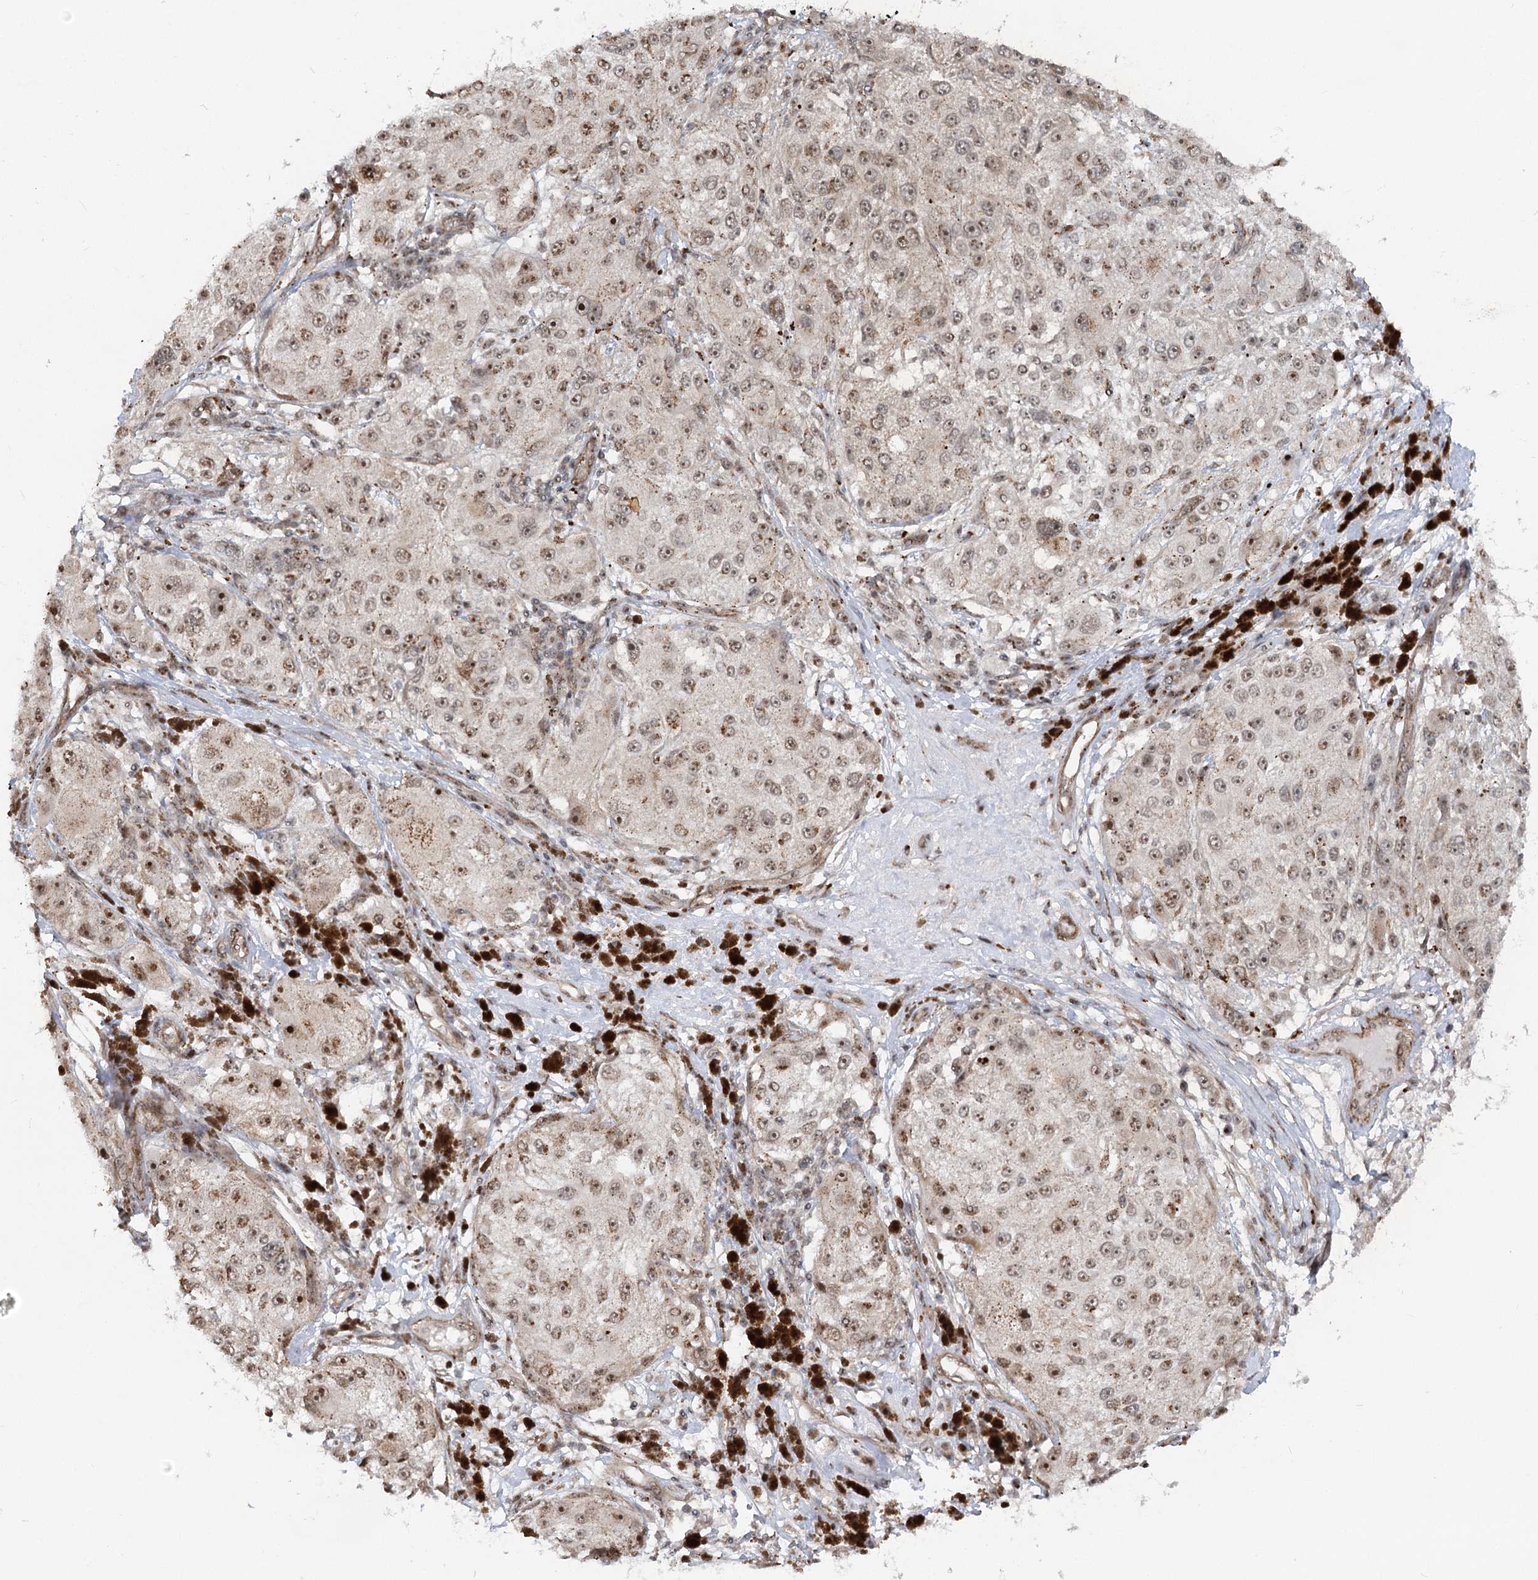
{"staining": {"intensity": "moderate", "quantity": ">75%", "location": "nuclear"}, "tissue": "melanoma", "cell_type": "Tumor cells", "image_type": "cancer", "snomed": [{"axis": "morphology", "description": "Necrosis, NOS"}, {"axis": "morphology", "description": "Malignant melanoma, NOS"}, {"axis": "topography", "description": "Skin"}], "caption": "Immunohistochemical staining of human melanoma shows medium levels of moderate nuclear staining in approximately >75% of tumor cells. (brown staining indicates protein expression, while blue staining denotes nuclei).", "gene": "GNL3L", "patient": {"sex": "female", "age": 87}}